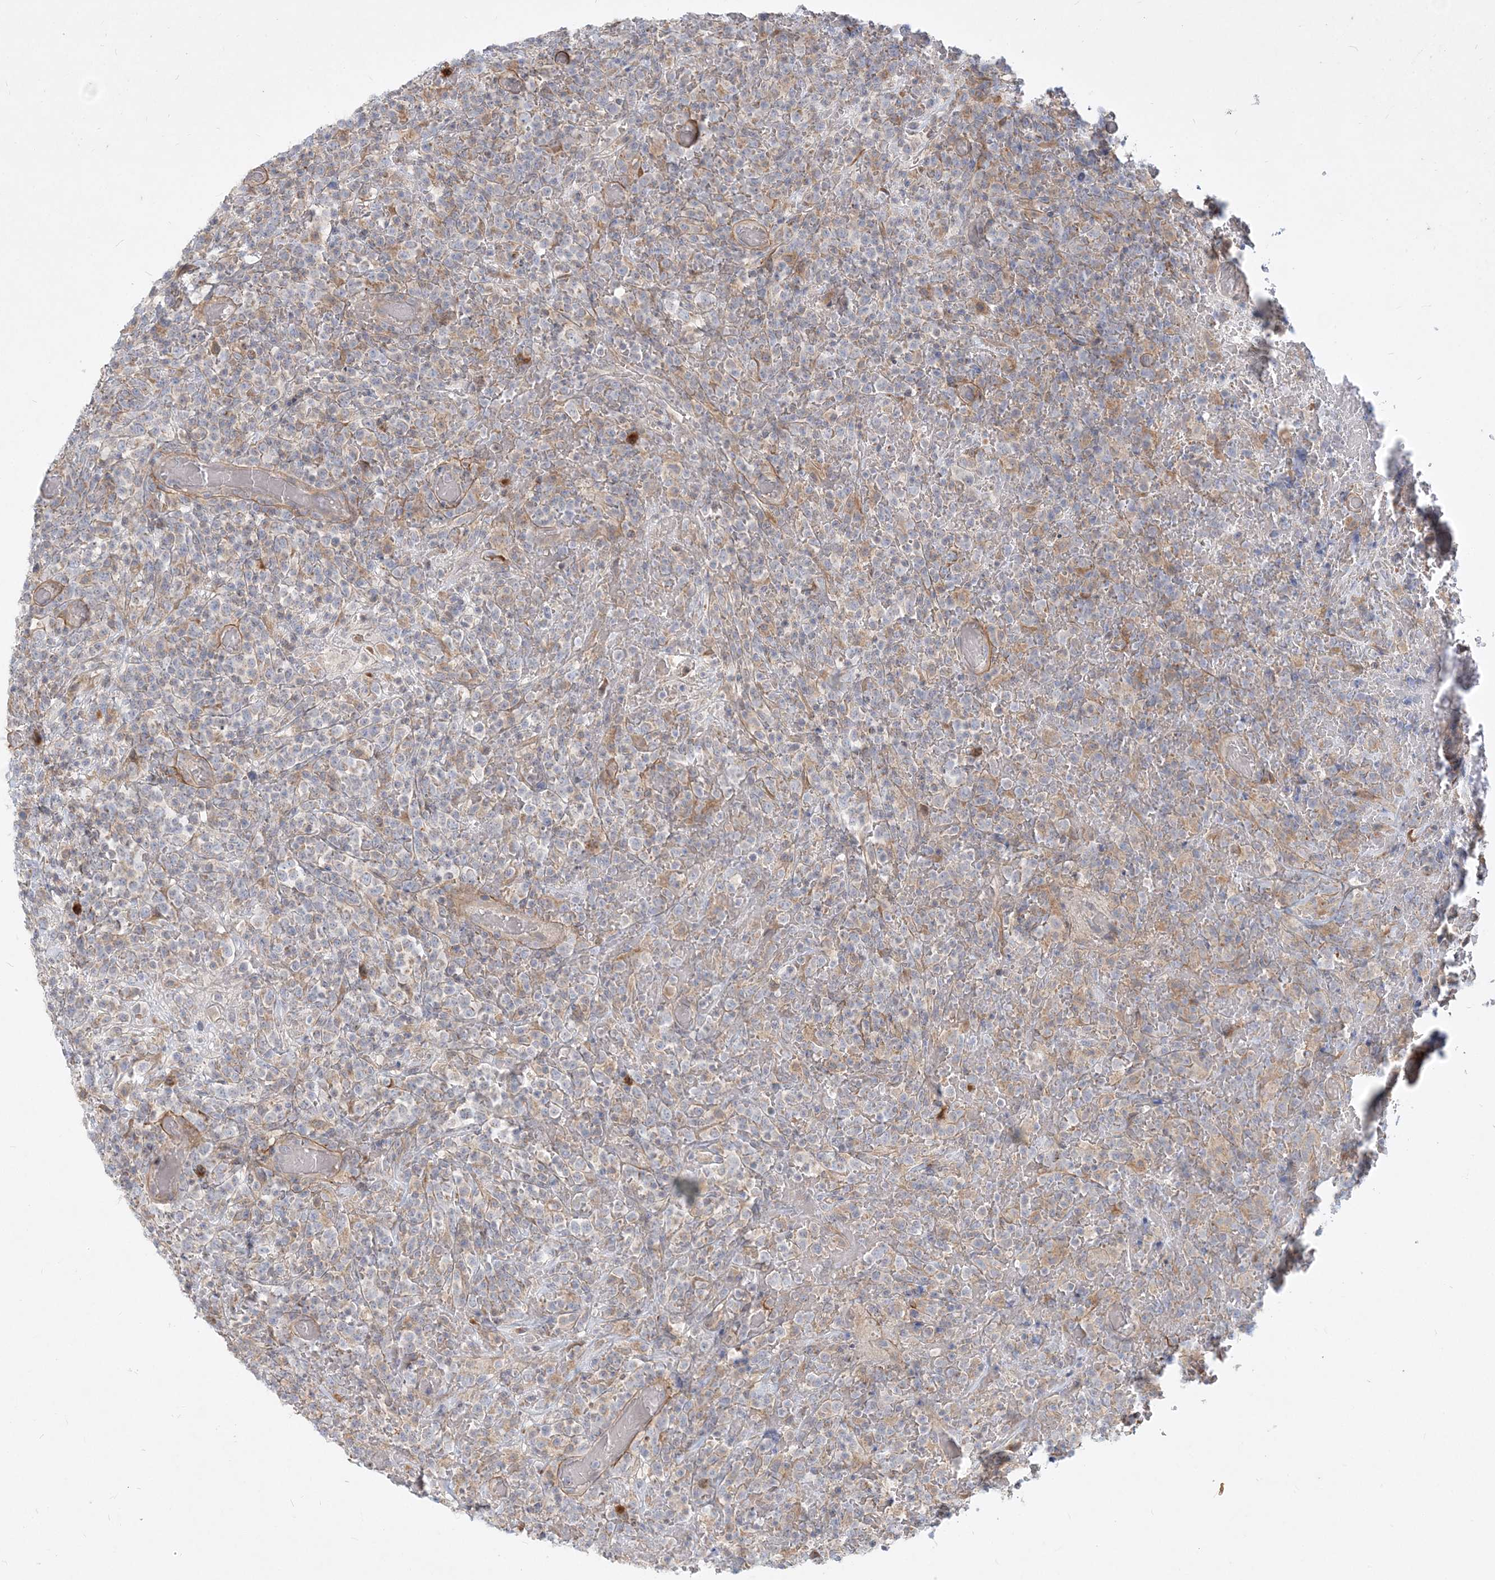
{"staining": {"intensity": "negative", "quantity": "none", "location": "none"}, "tissue": "lymphoma", "cell_type": "Tumor cells", "image_type": "cancer", "snomed": [{"axis": "morphology", "description": "Malignant lymphoma, non-Hodgkin's type, High grade"}, {"axis": "topography", "description": "Colon"}], "caption": "Micrograph shows no significant protein expression in tumor cells of malignant lymphoma, non-Hodgkin's type (high-grade).", "gene": "GMPPA", "patient": {"sex": "female", "age": 53}}